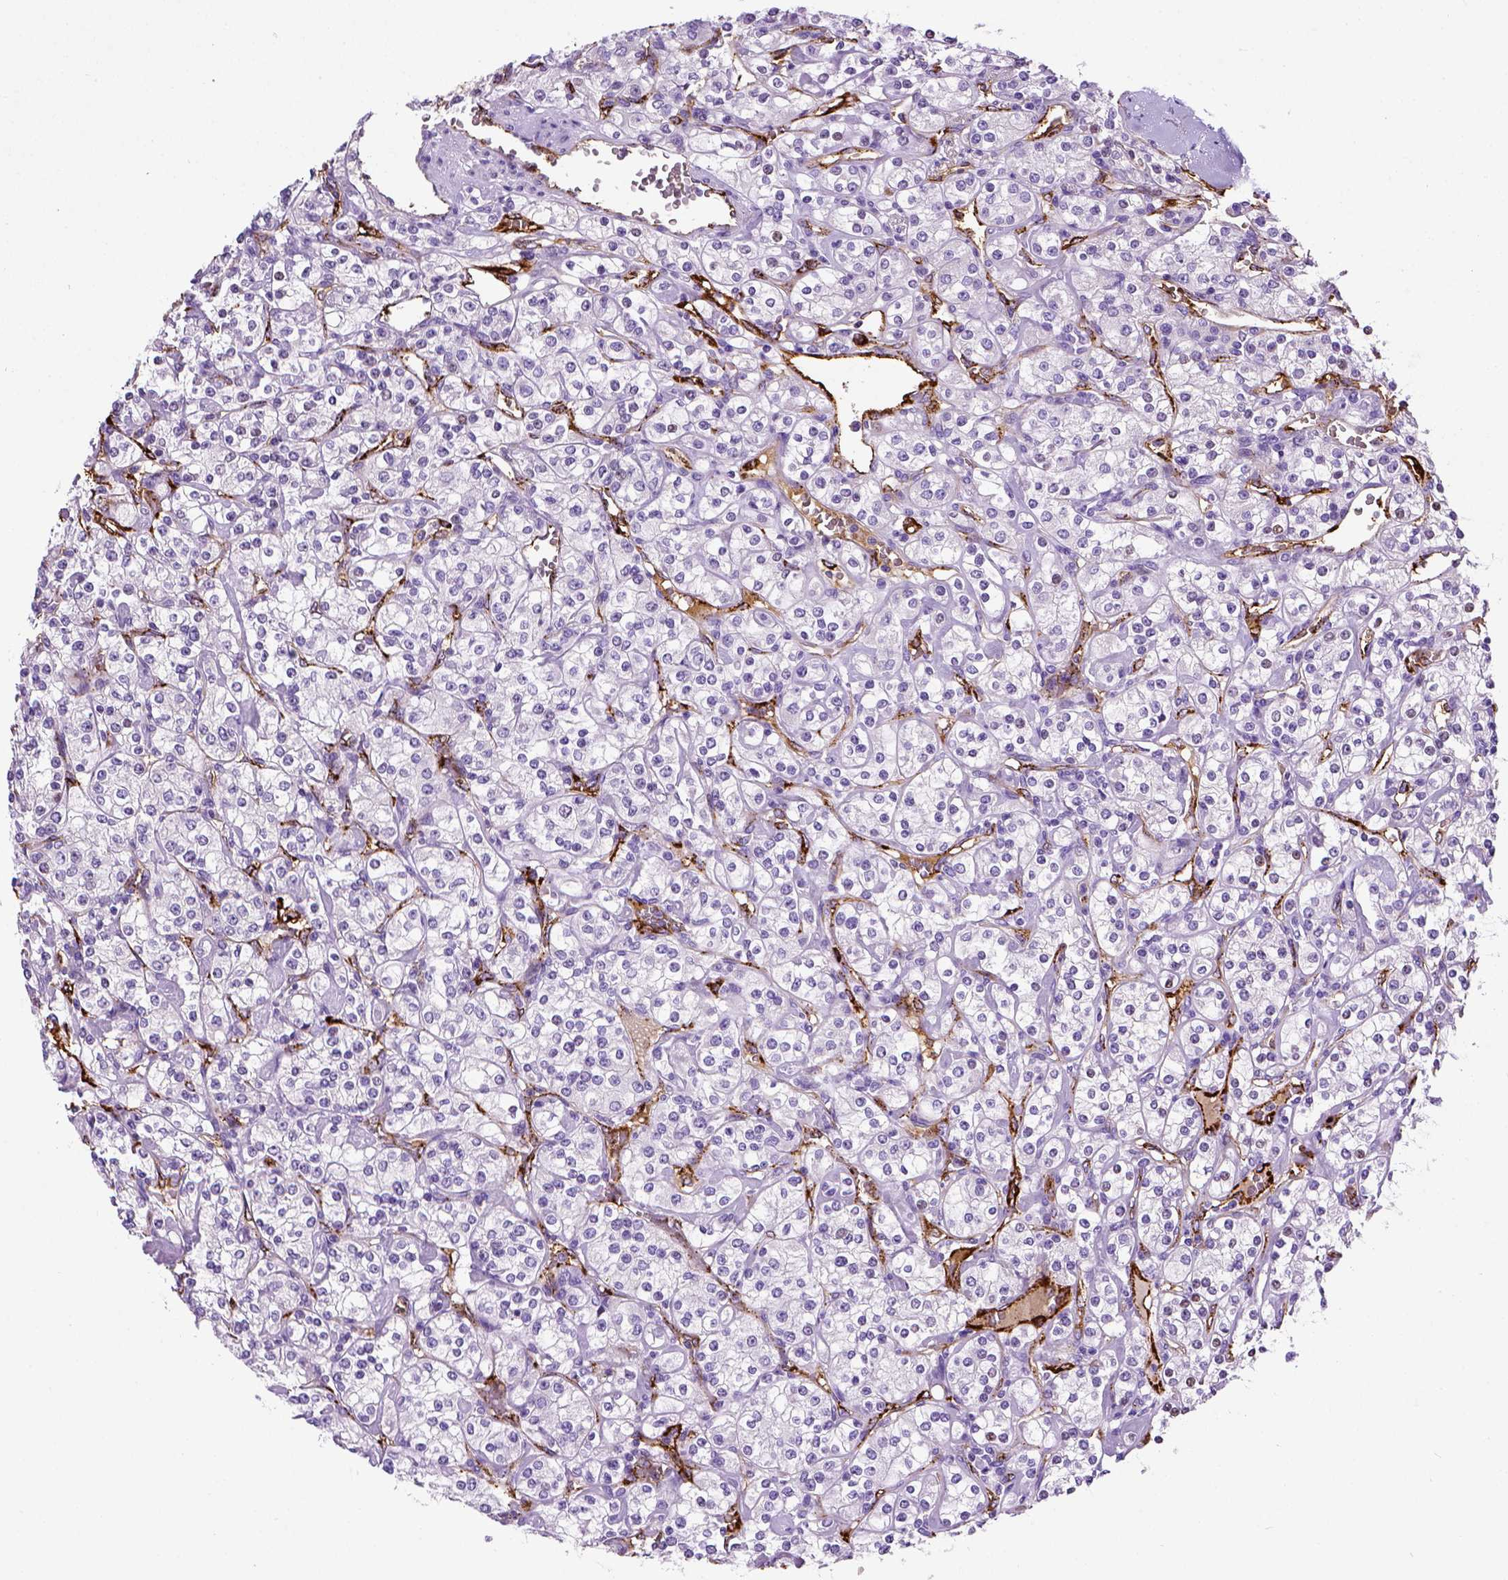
{"staining": {"intensity": "negative", "quantity": "none", "location": "none"}, "tissue": "renal cancer", "cell_type": "Tumor cells", "image_type": "cancer", "snomed": [{"axis": "morphology", "description": "Adenocarcinoma, NOS"}, {"axis": "topography", "description": "Kidney"}], "caption": "Tumor cells show no significant positivity in renal cancer.", "gene": "VWF", "patient": {"sex": "male", "age": 77}}